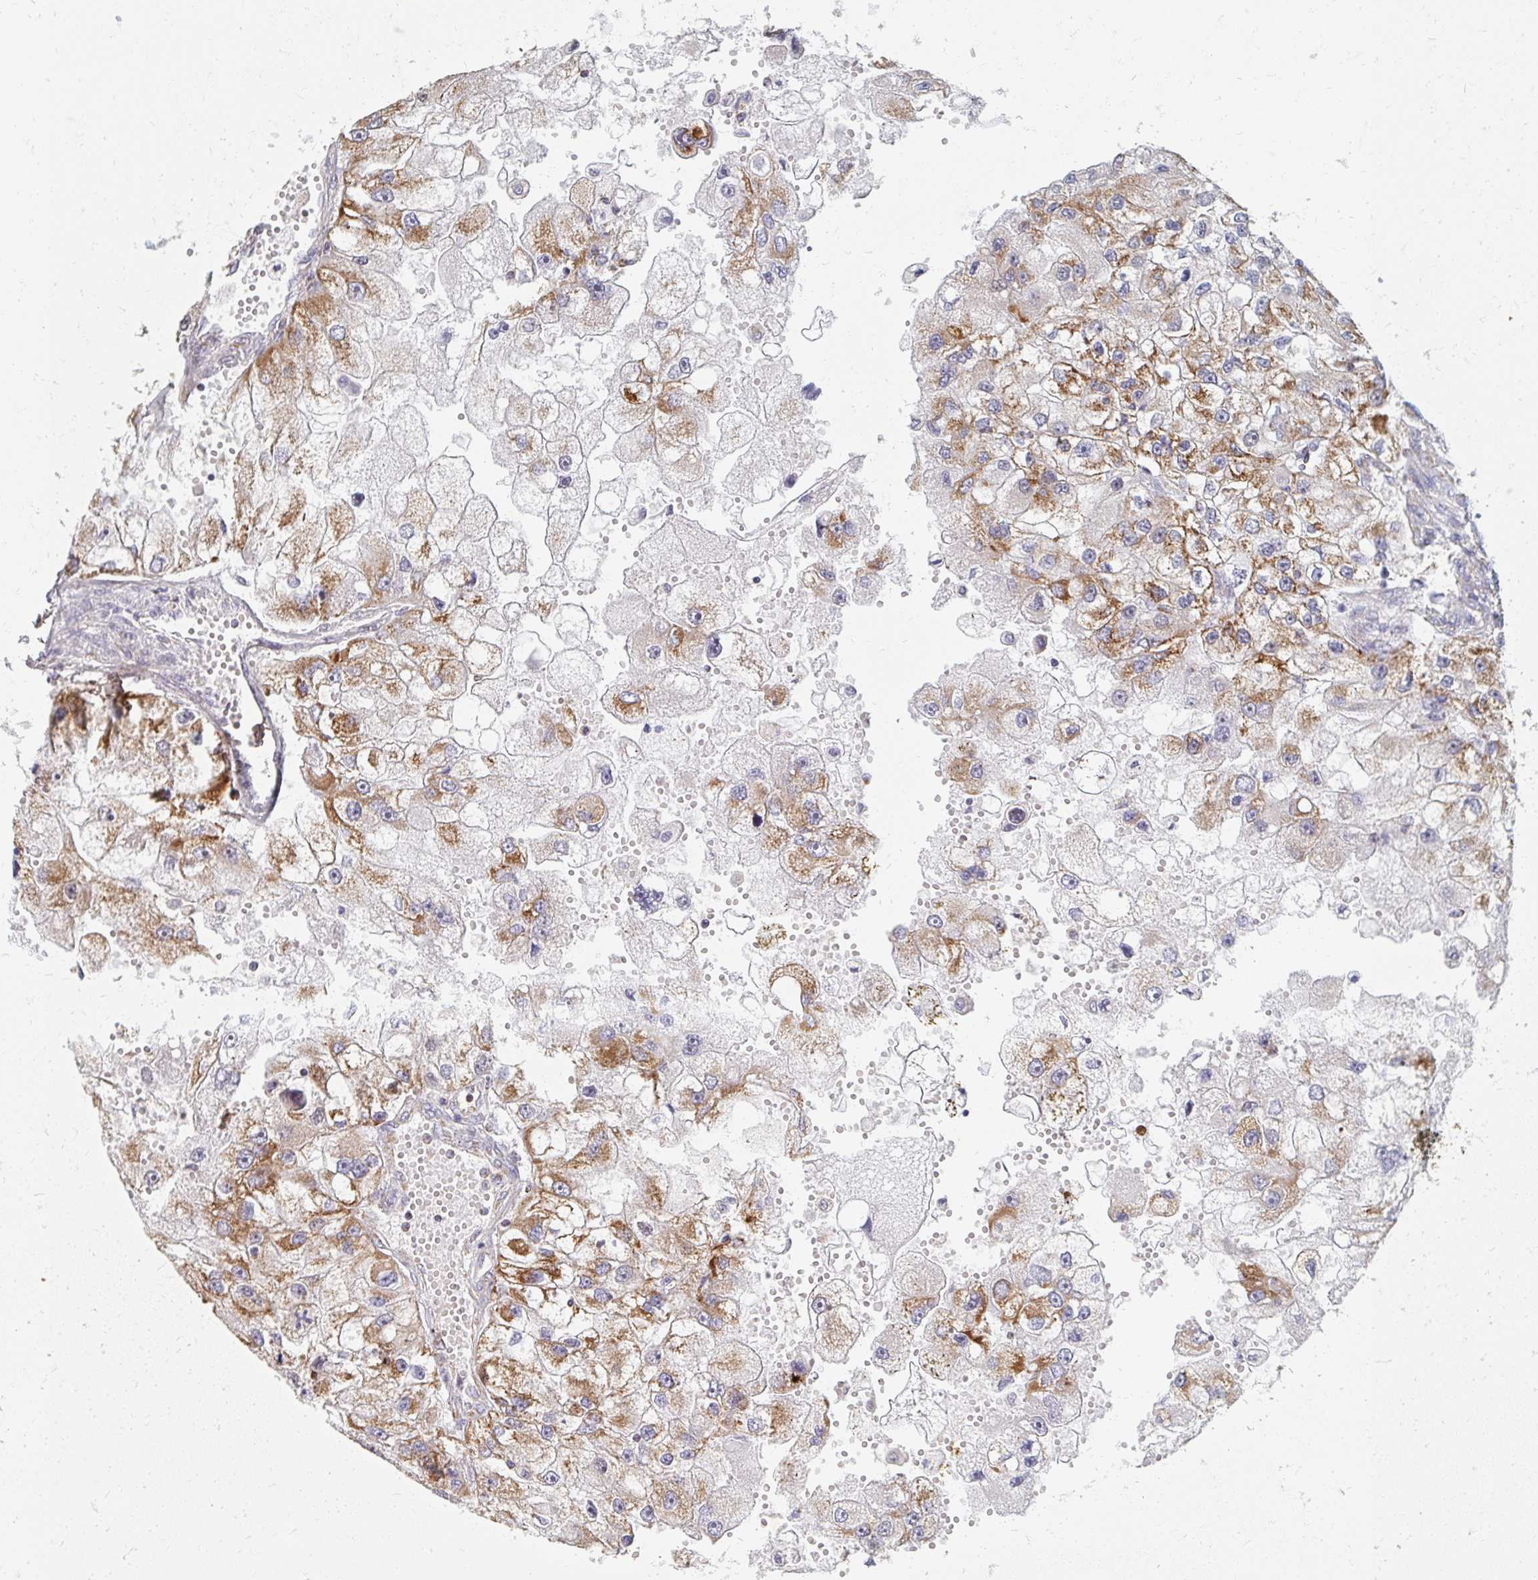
{"staining": {"intensity": "moderate", "quantity": ">75%", "location": "cytoplasmic/membranous"}, "tissue": "renal cancer", "cell_type": "Tumor cells", "image_type": "cancer", "snomed": [{"axis": "morphology", "description": "Adenocarcinoma, NOS"}, {"axis": "topography", "description": "Kidney"}], "caption": "Protein expression analysis of human renal adenocarcinoma reveals moderate cytoplasmic/membranous positivity in approximately >75% of tumor cells. (DAB (3,3'-diaminobenzidine) = brown stain, brightfield microscopy at high magnification).", "gene": "MAVS", "patient": {"sex": "male", "age": 63}}